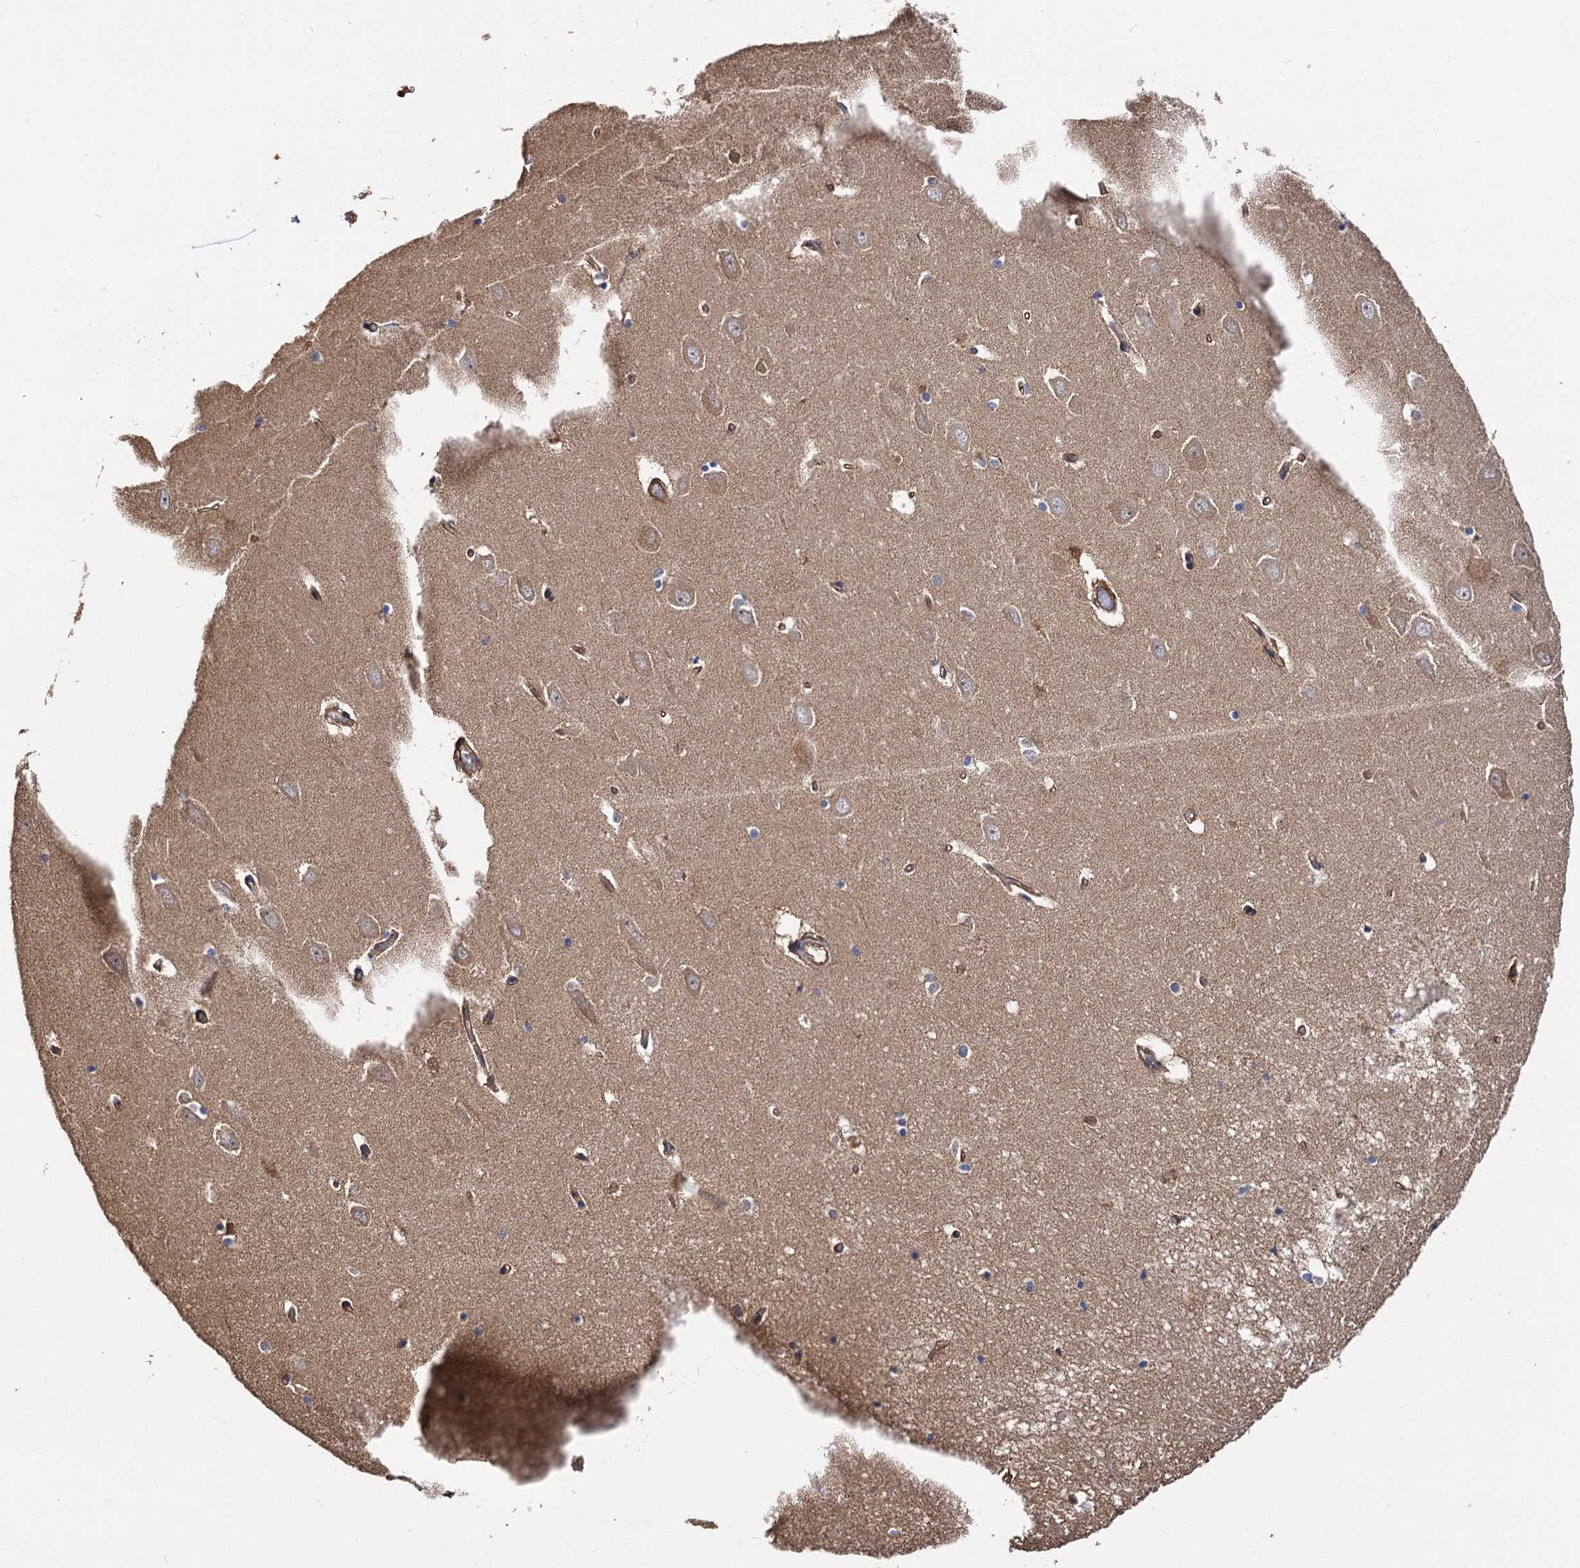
{"staining": {"intensity": "weak", "quantity": "25%-75%", "location": "cytoplasmic/membranous,nuclear"}, "tissue": "hippocampus", "cell_type": "Glial cells", "image_type": "normal", "snomed": [{"axis": "morphology", "description": "Normal tissue, NOS"}, {"axis": "topography", "description": "Hippocampus"}], "caption": "Immunohistochemistry (IHC) staining of unremarkable hippocampus, which shows low levels of weak cytoplasmic/membranous,nuclear positivity in approximately 25%-75% of glial cells indicating weak cytoplasmic/membranous,nuclear protein expression. The staining was performed using DAB (brown) for protein detection and nuclei were counterstained in hematoxylin (blue).", "gene": "IDI1", "patient": {"sex": "male", "age": 70}}